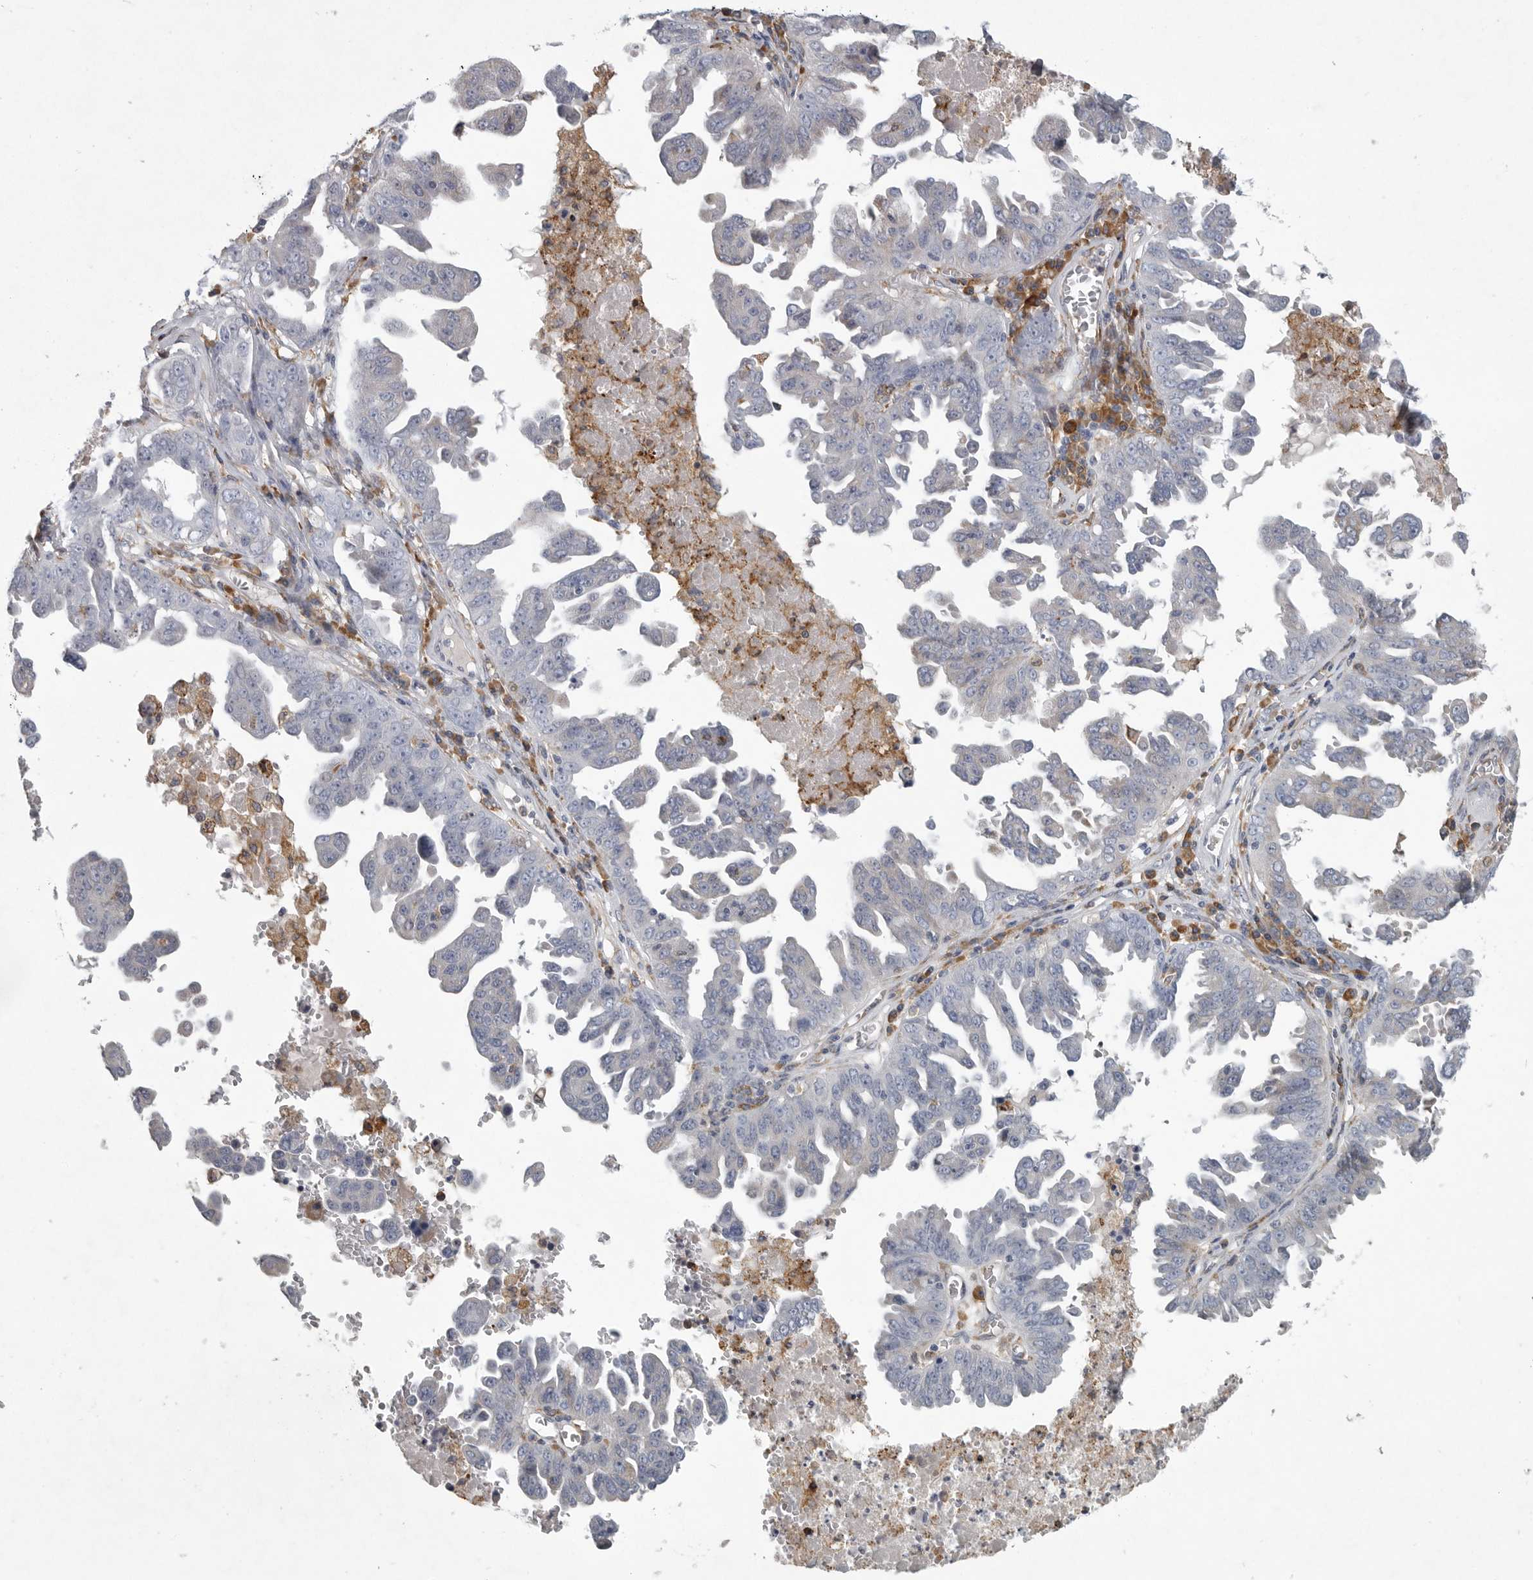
{"staining": {"intensity": "weak", "quantity": "<25%", "location": "cytoplasmic/membranous"}, "tissue": "ovarian cancer", "cell_type": "Tumor cells", "image_type": "cancer", "snomed": [{"axis": "morphology", "description": "Carcinoma, endometroid"}, {"axis": "topography", "description": "Ovary"}], "caption": "An IHC micrograph of ovarian cancer is shown. There is no staining in tumor cells of ovarian cancer. (DAB IHC visualized using brightfield microscopy, high magnification).", "gene": "MINPP1", "patient": {"sex": "female", "age": 62}}